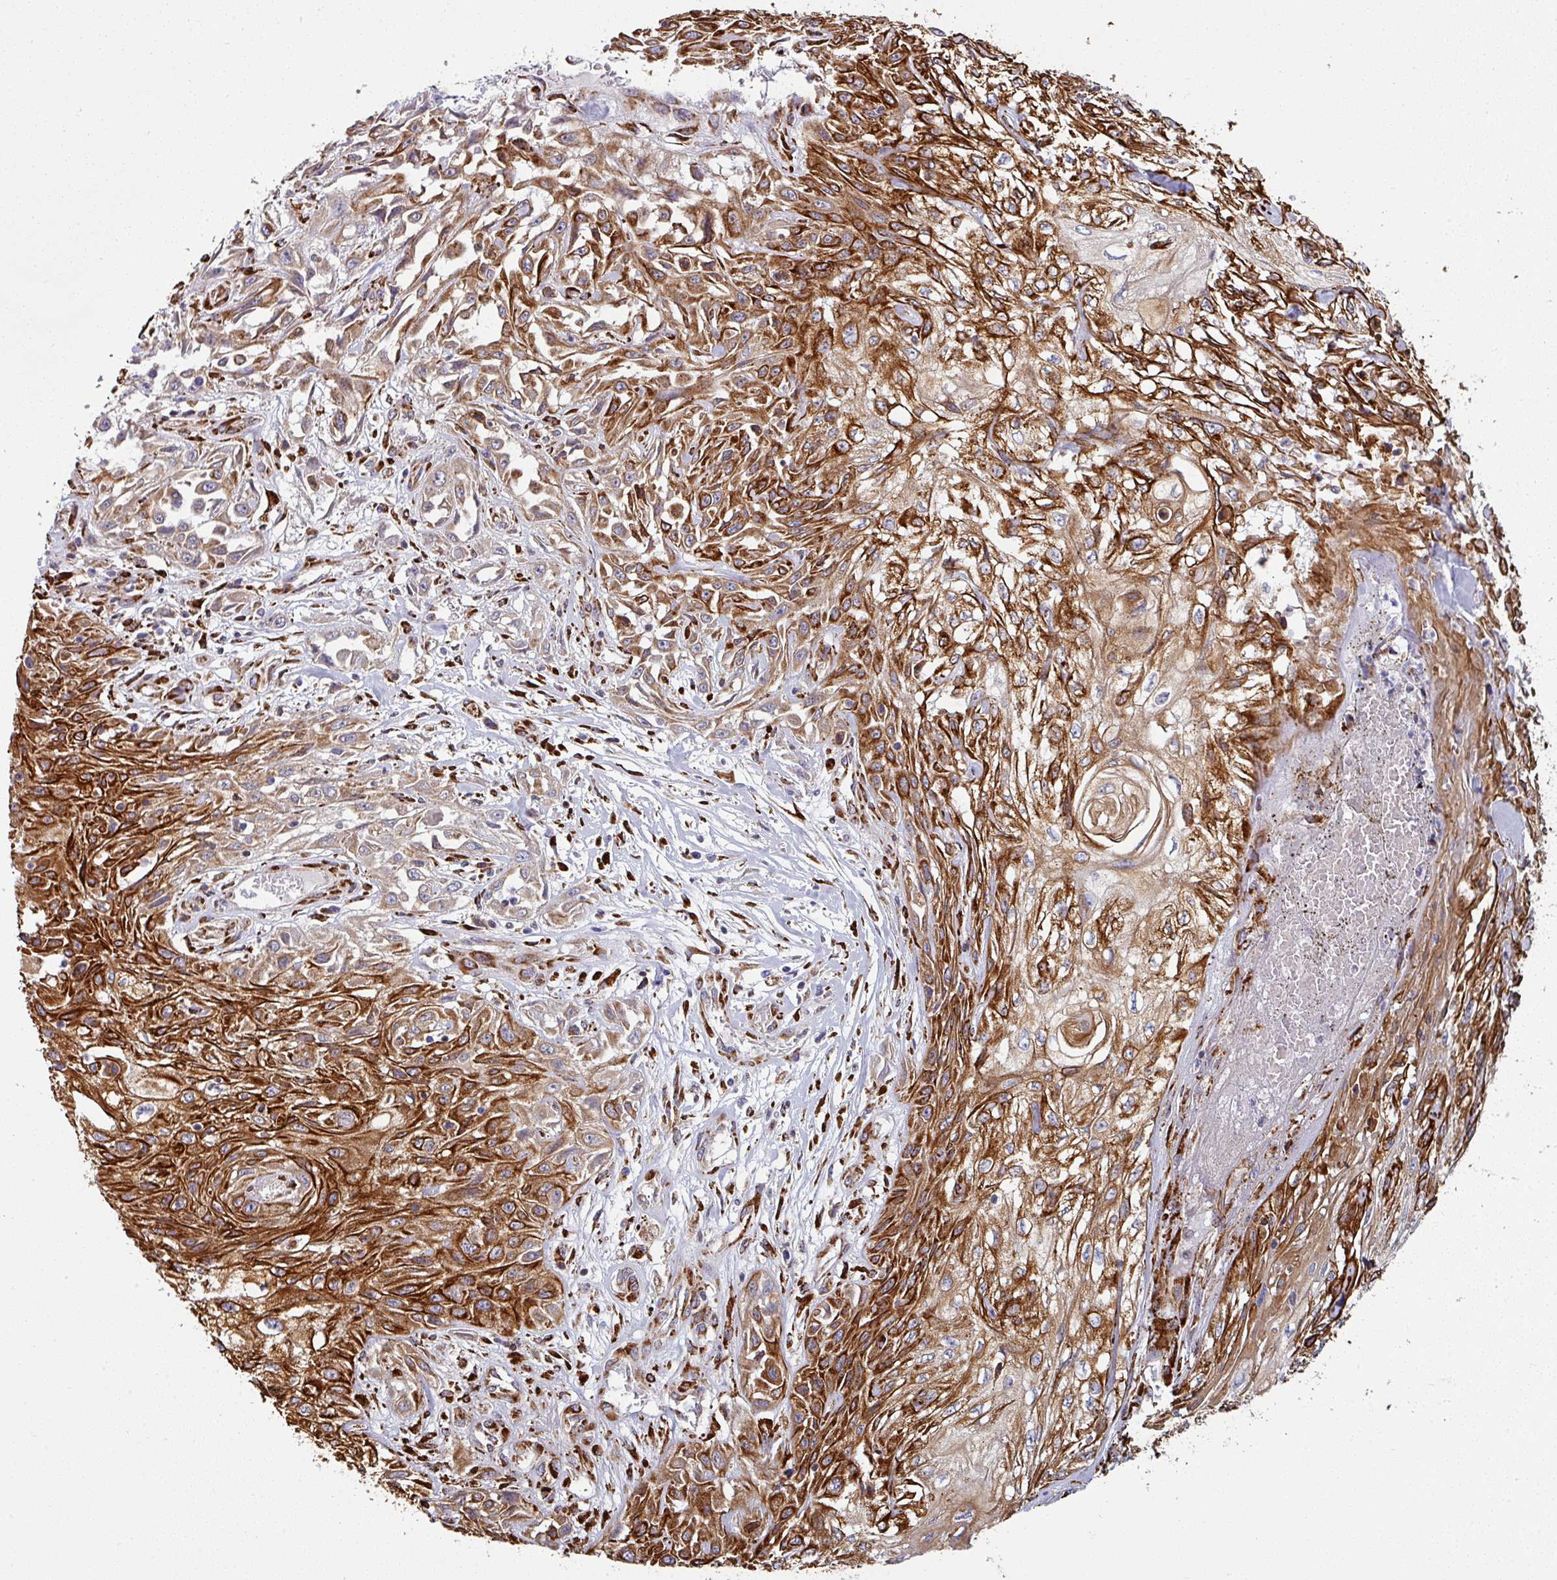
{"staining": {"intensity": "strong", "quantity": ">75%", "location": "cytoplasmic/membranous"}, "tissue": "skin cancer", "cell_type": "Tumor cells", "image_type": "cancer", "snomed": [{"axis": "morphology", "description": "Squamous cell carcinoma, NOS"}, {"axis": "morphology", "description": "Squamous cell carcinoma, metastatic, NOS"}, {"axis": "topography", "description": "Skin"}, {"axis": "topography", "description": "Lymph node"}], "caption": "The micrograph reveals staining of skin cancer, revealing strong cytoplasmic/membranous protein positivity (brown color) within tumor cells.", "gene": "ZNF268", "patient": {"sex": "male", "age": 75}}